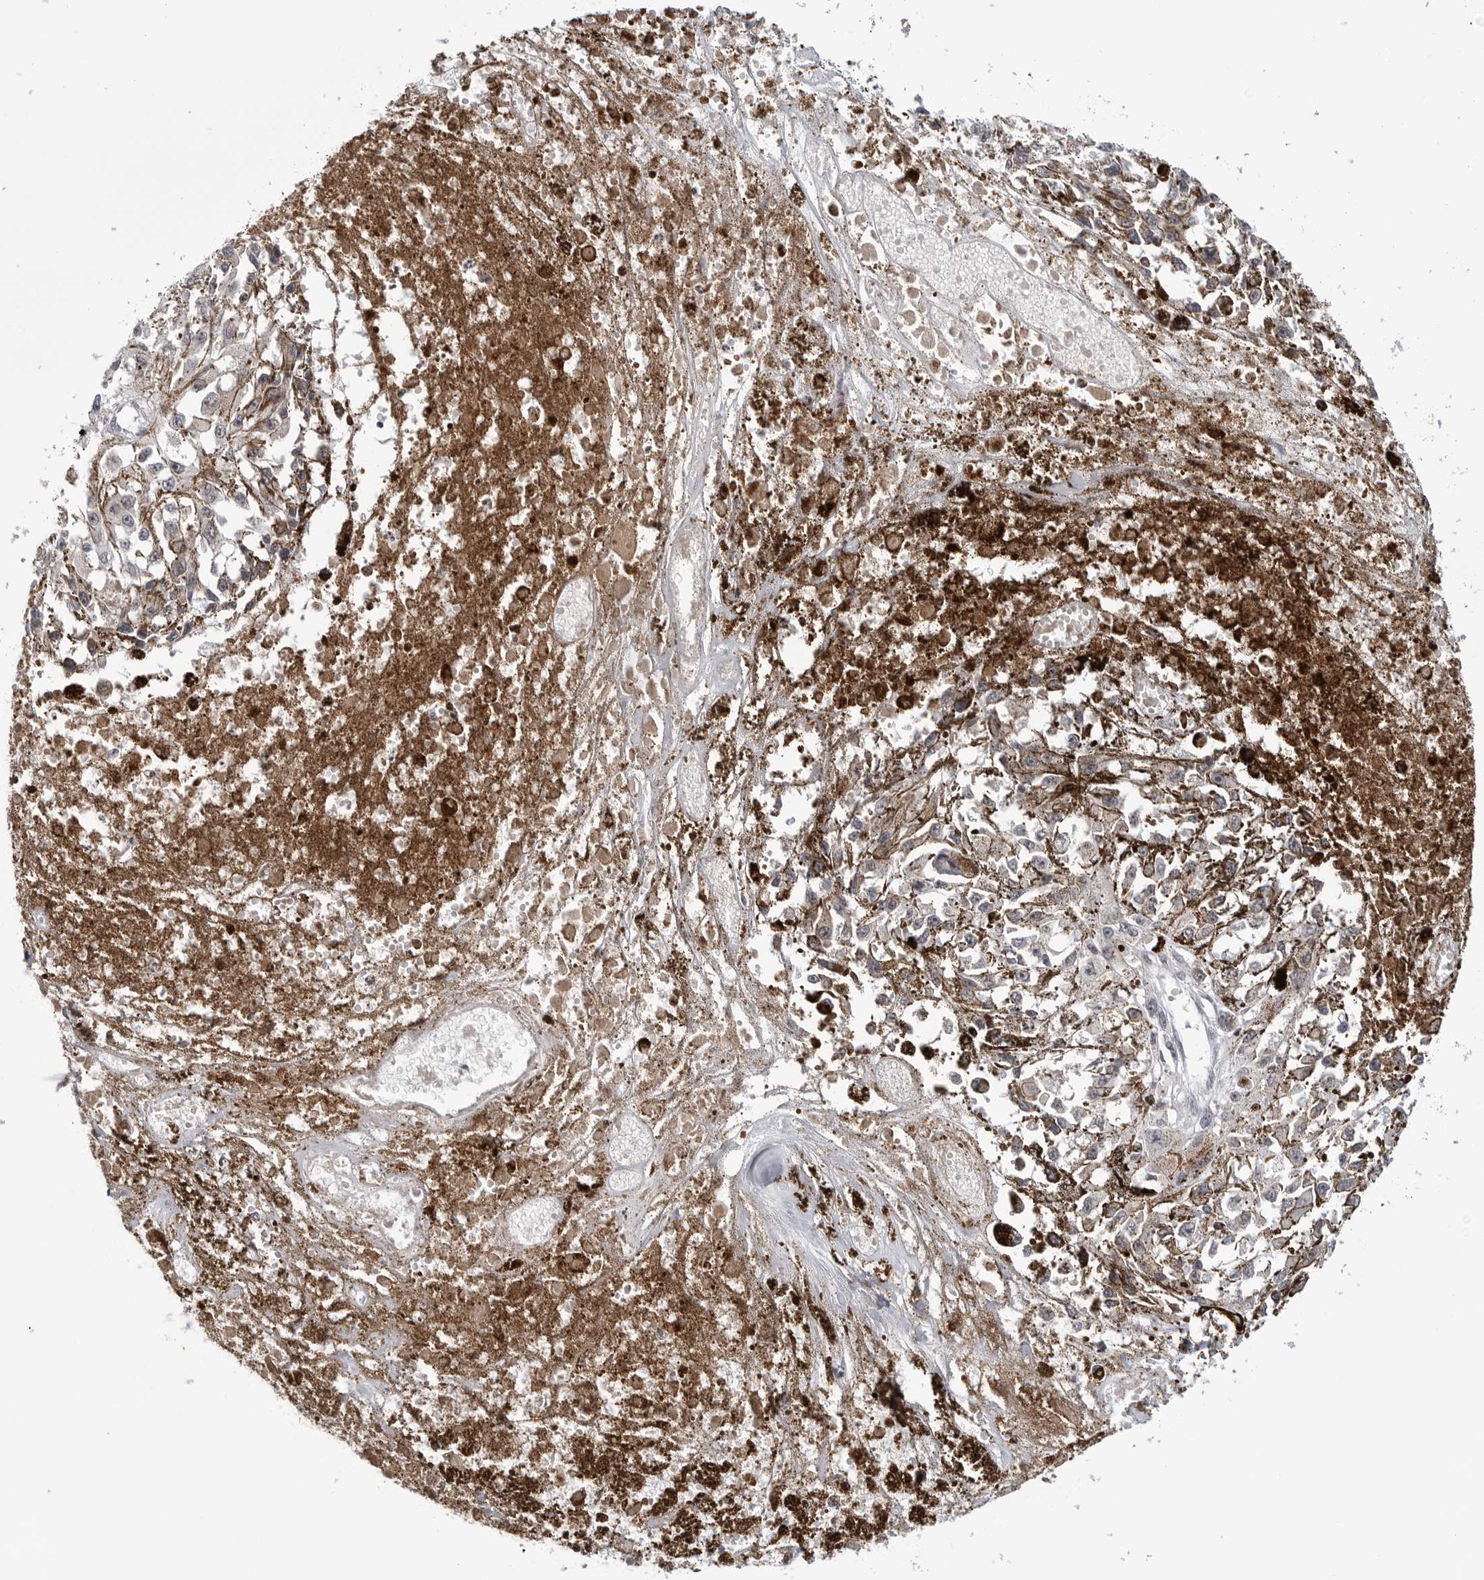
{"staining": {"intensity": "negative", "quantity": "none", "location": "none"}, "tissue": "melanoma", "cell_type": "Tumor cells", "image_type": "cancer", "snomed": [{"axis": "morphology", "description": "Malignant melanoma, Metastatic site"}, {"axis": "topography", "description": "Lymph node"}], "caption": "This is a micrograph of immunohistochemistry (IHC) staining of melanoma, which shows no expression in tumor cells.", "gene": "CDK20", "patient": {"sex": "male", "age": 59}}